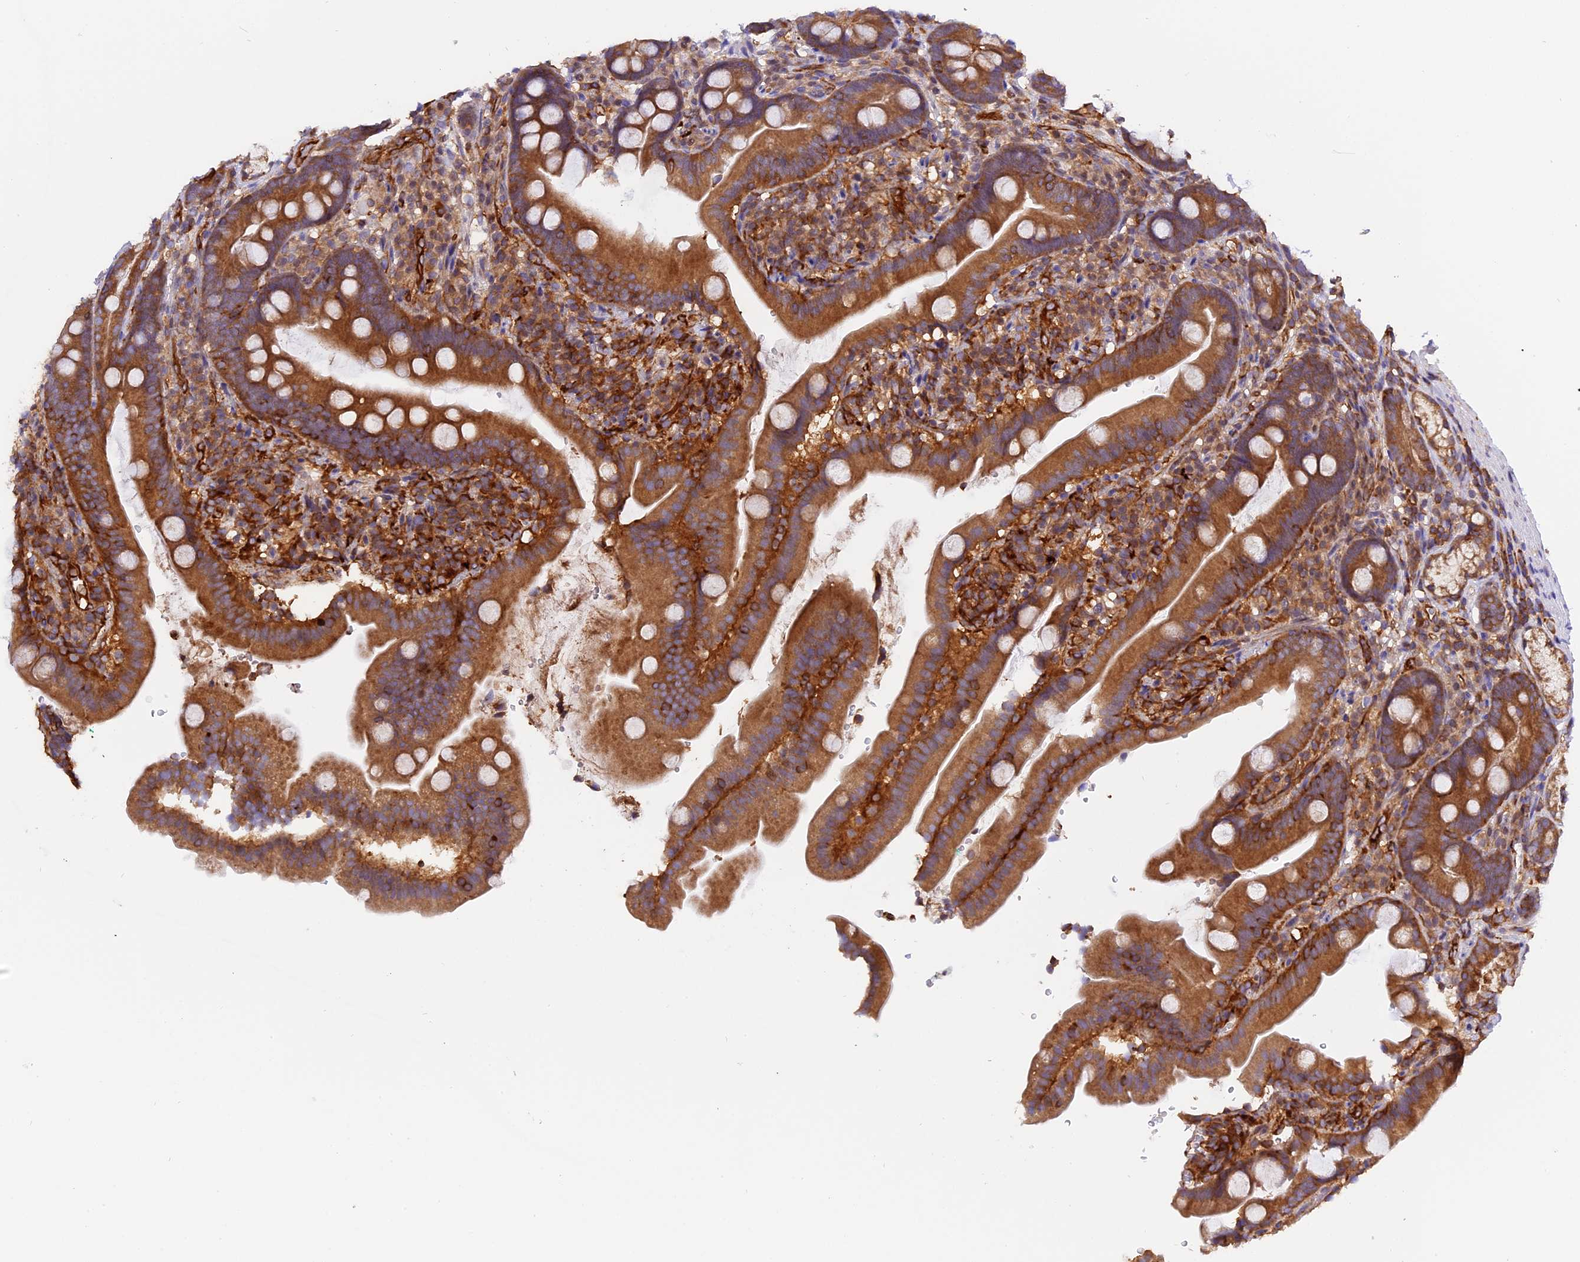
{"staining": {"intensity": "moderate", "quantity": ">75%", "location": "cytoplasmic/membranous"}, "tissue": "duodenum", "cell_type": "Glandular cells", "image_type": "normal", "snomed": [{"axis": "morphology", "description": "Normal tissue, NOS"}, {"axis": "topography", "description": "Duodenum"}], "caption": "Protein staining of unremarkable duodenum shows moderate cytoplasmic/membranous staining in about >75% of glandular cells. Using DAB (3,3'-diaminobenzidine) (brown) and hematoxylin (blue) stains, captured at high magnification using brightfield microscopy.", "gene": "C5orf22", "patient": {"sex": "female", "age": 67}}